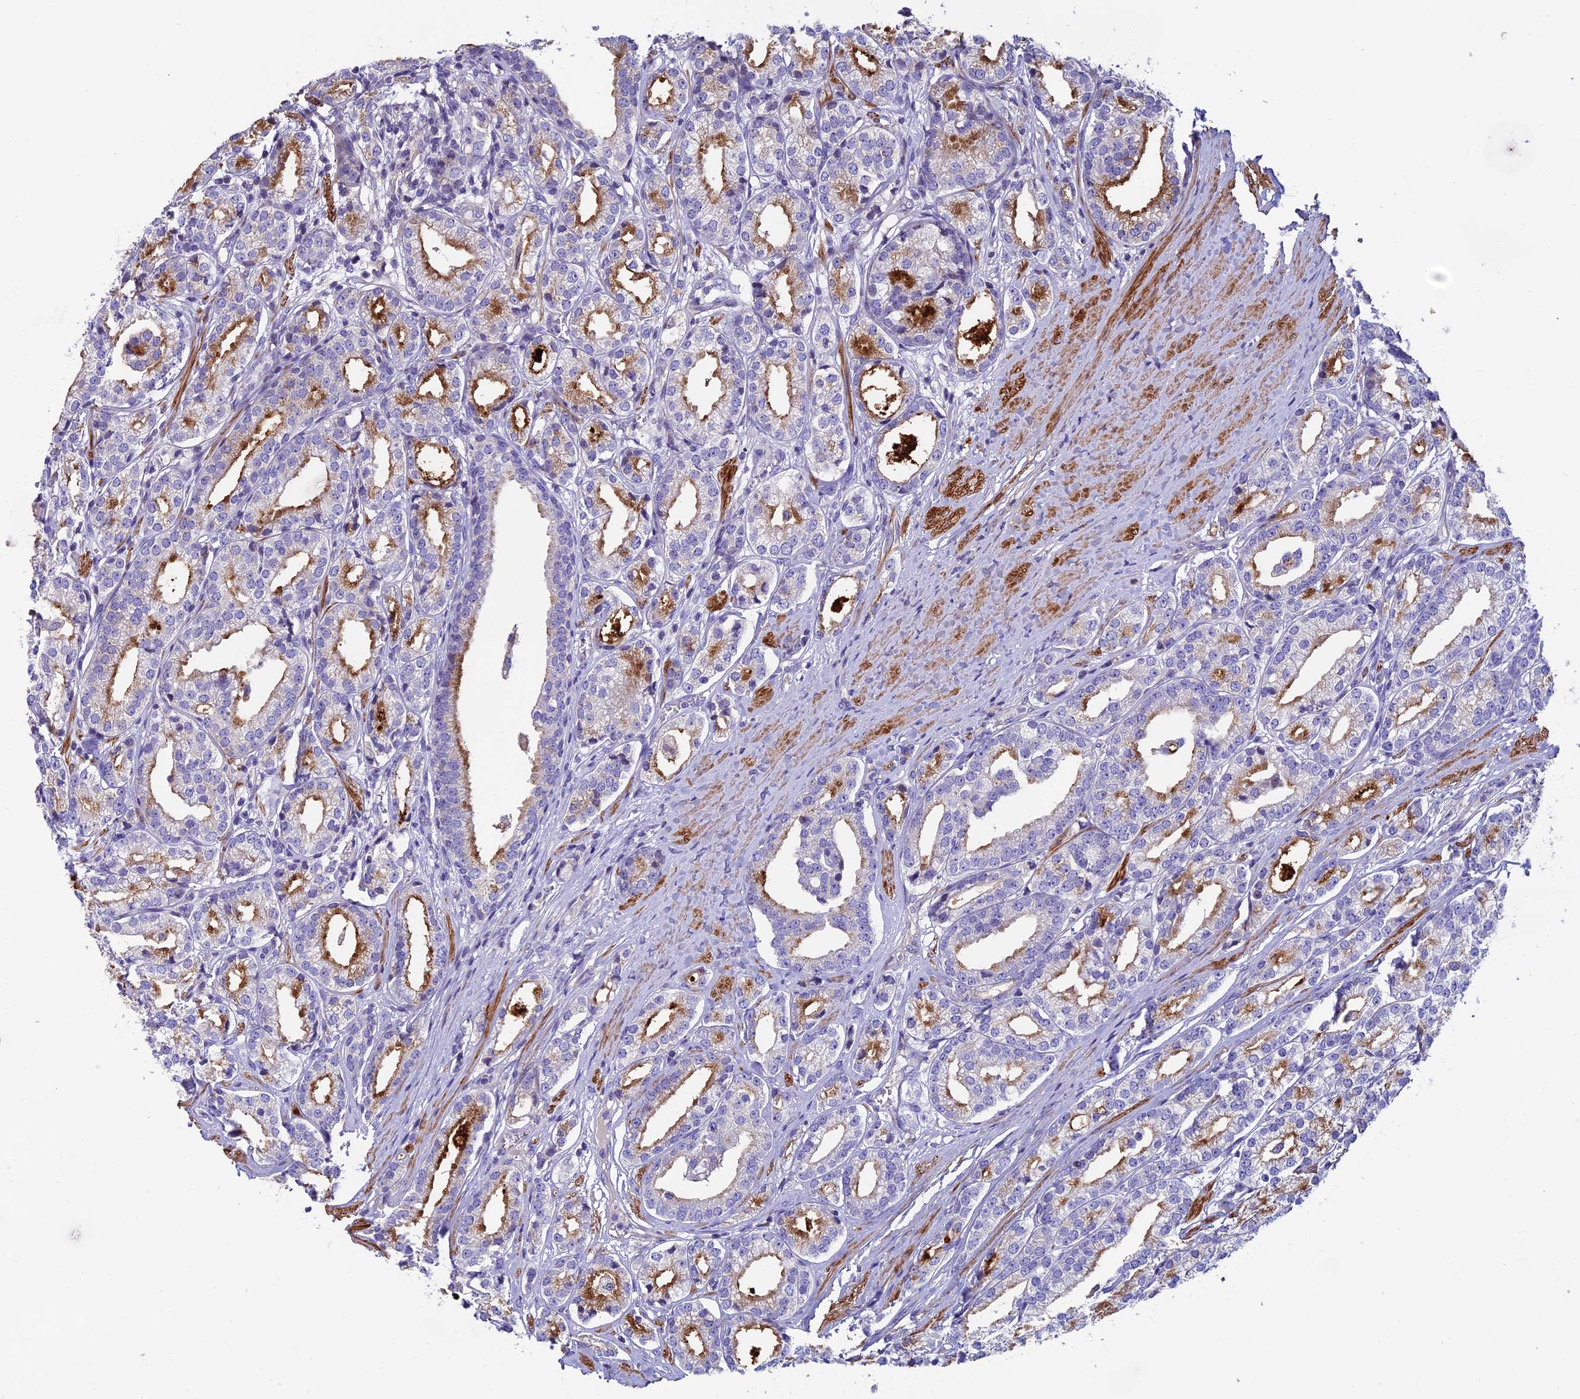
{"staining": {"intensity": "moderate", "quantity": "<25%", "location": "cytoplasmic/membranous"}, "tissue": "prostate cancer", "cell_type": "Tumor cells", "image_type": "cancer", "snomed": [{"axis": "morphology", "description": "Adenocarcinoma, High grade"}, {"axis": "topography", "description": "Prostate"}], "caption": "Protein expression analysis of prostate cancer (high-grade adenocarcinoma) reveals moderate cytoplasmic/membranous positivity in about <25% of tumor cells.", "gene": "FAM178B", "patient": {"sex": "male", "age": 69}}